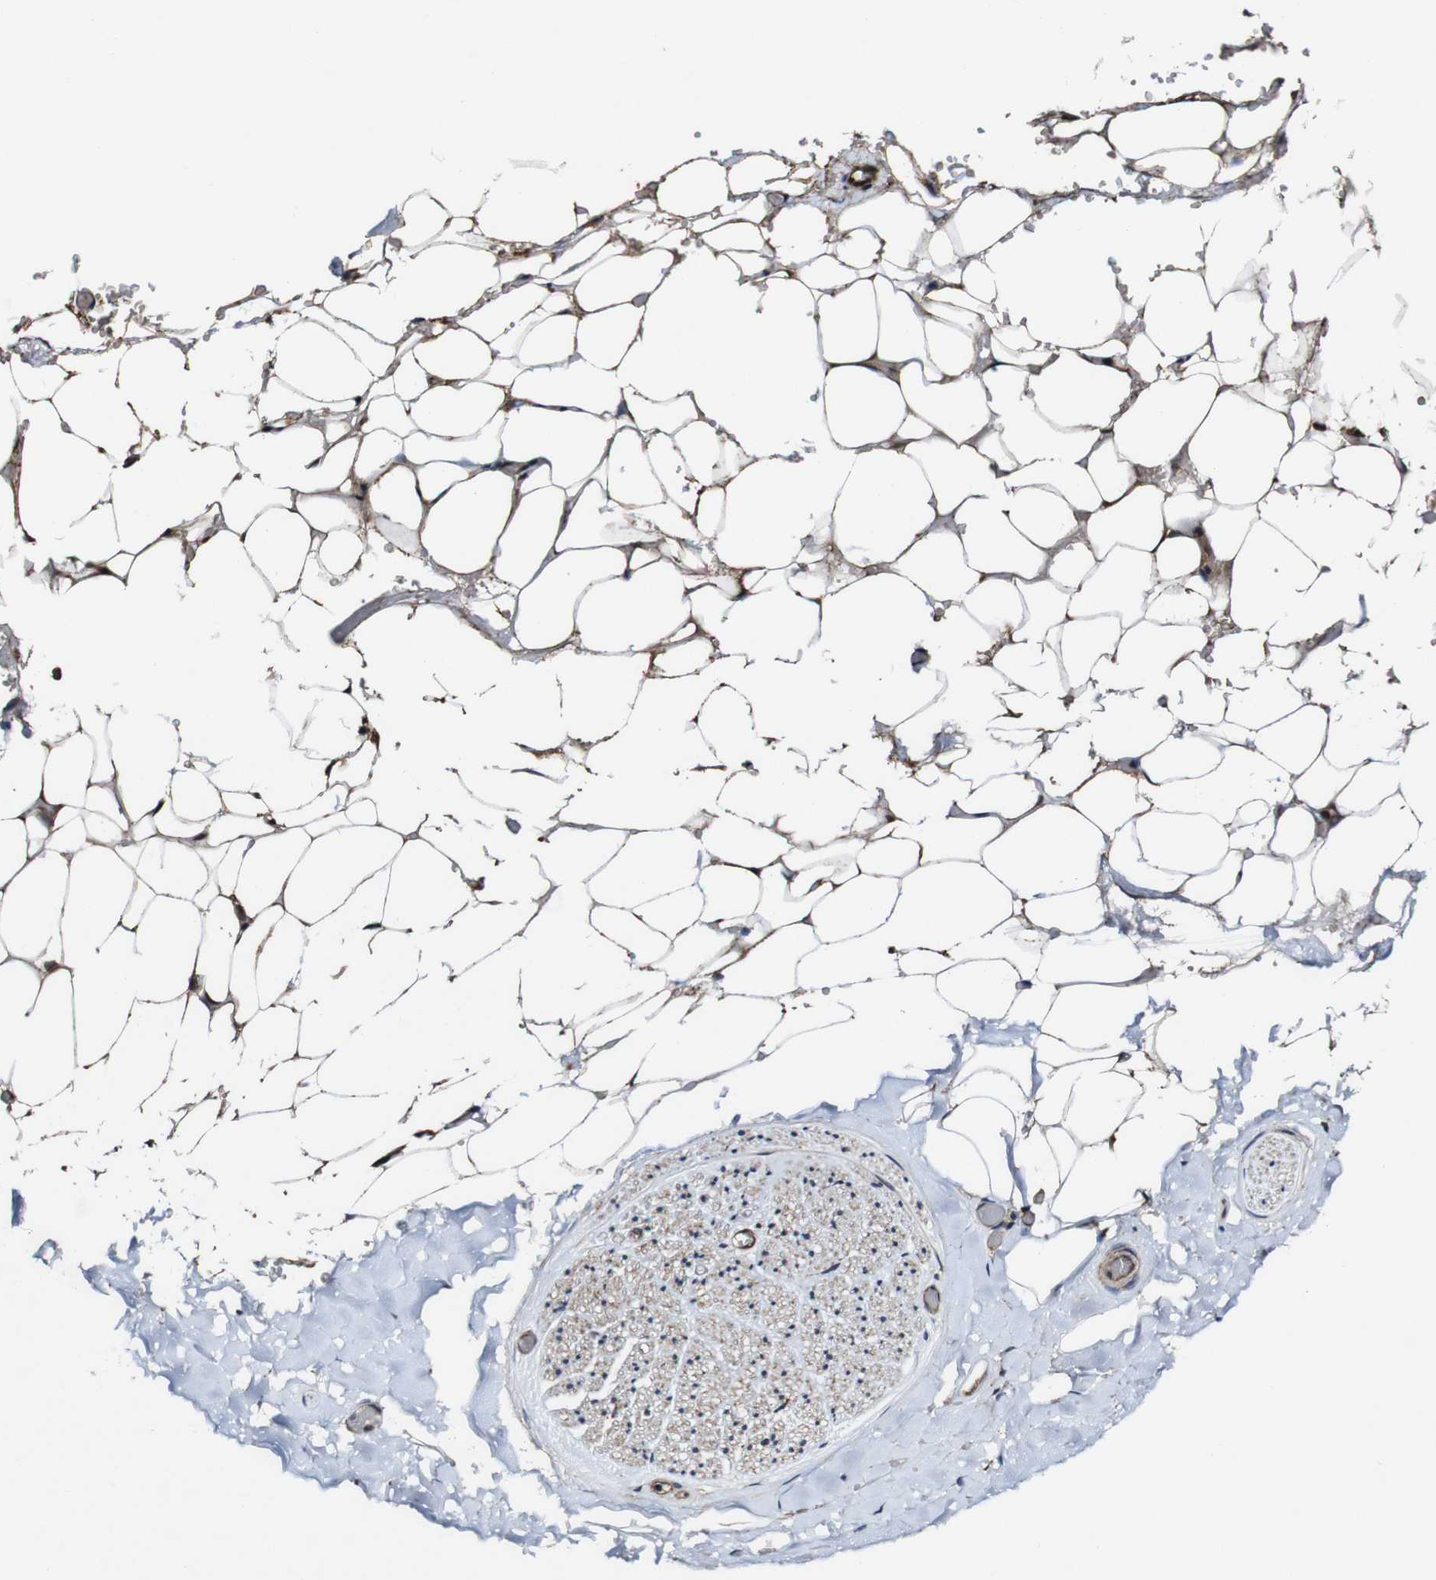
{"staining": {"intensity": "strong", "quantity": ">75%", "location": "cytoplasmic/membranous"}, "tissue": "adipose tissue", "cell_type": "Adipocytes", "image_type": "normal", "snomed": [{"axis": "morphology", "description": "Normal tissue, NOS"}, {"axis": "topography", "description": "Peripheral nerve tissue"}], "caption": "Immunohistochemistry staining of normal adipose tissue, which displays high levels of strong cytoplasmic/membranous staining in approximately >75% of adipocytes indicating strong cytoplasmic/membranous protein positivity. The staining was performed using DAB (brown) for protein detection and nuclei were counterstained in hematoxylin (blue).", "gene": "BTN3A3", "patient": {"sex": "male", "age": 70}}